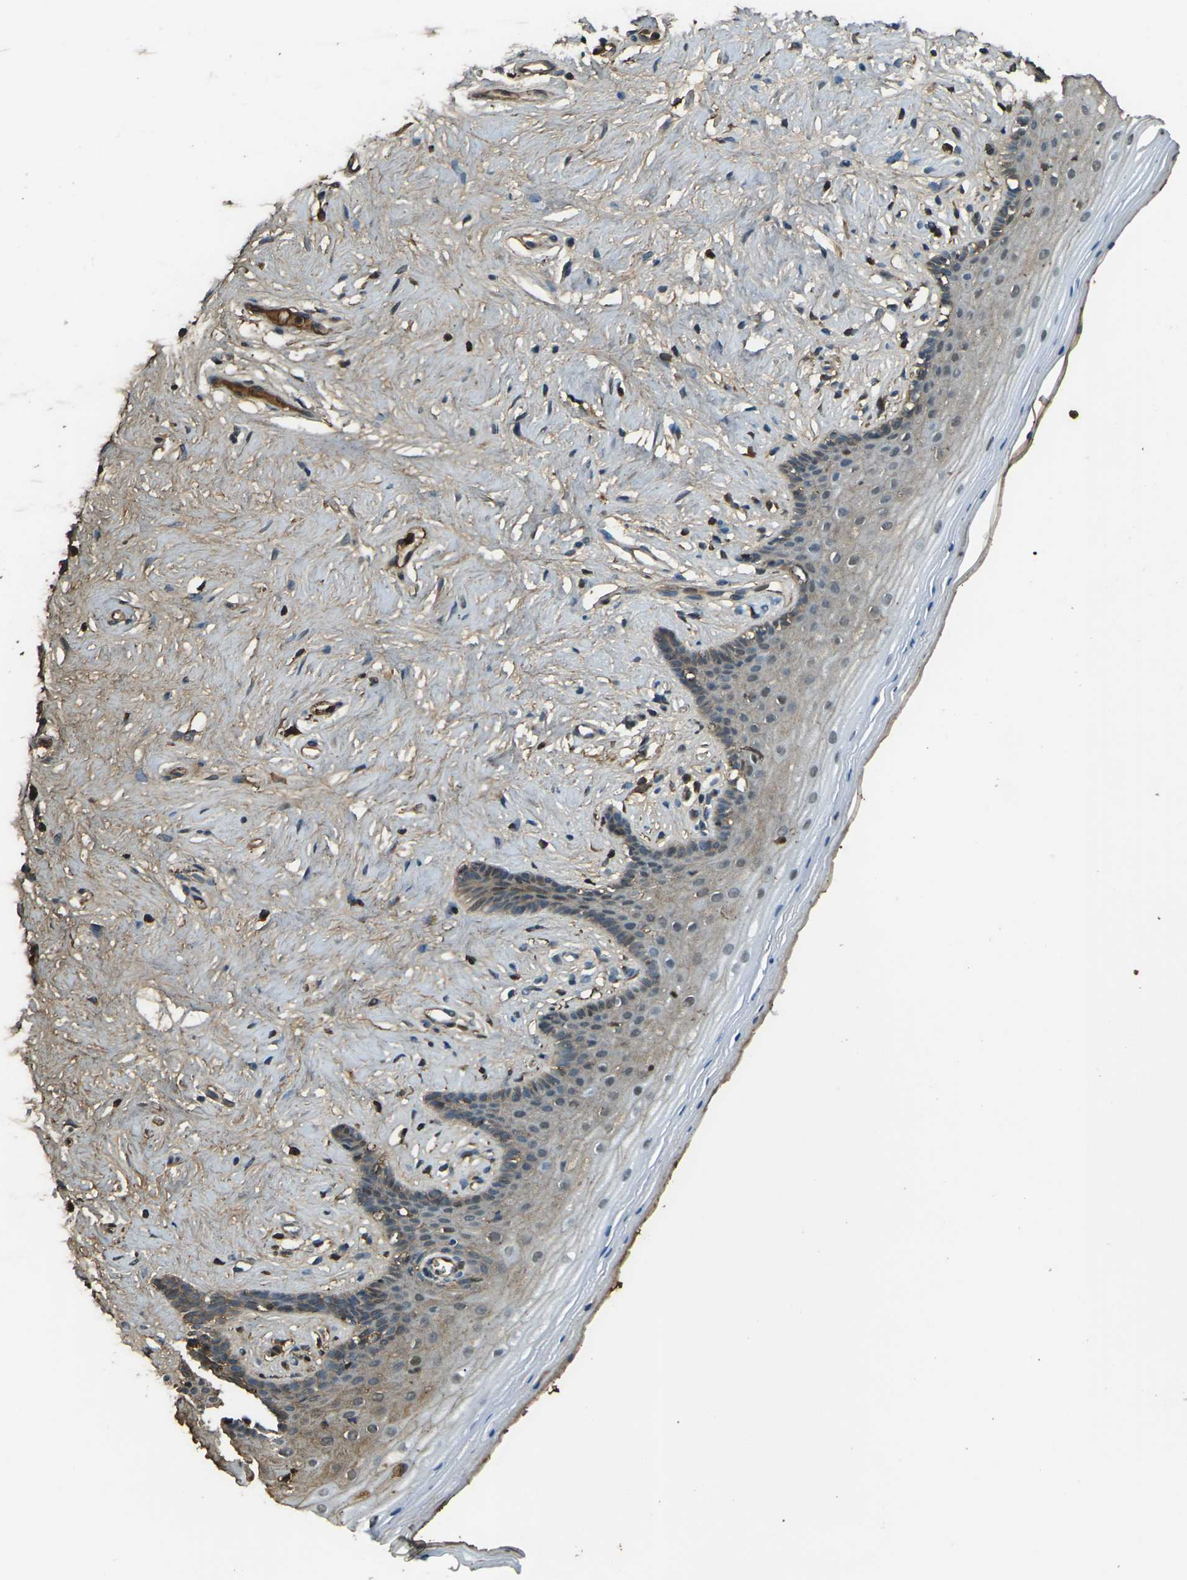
{"staining": {"intensity": "moderate", "quantity": "25%-75%", "location": "cytoplasmic/membranous"}, "tissue": "vagina", "cell_type": "Squamous epithelial cells", "image_type": "normal", "snomed": [{"axis": "morphology", "description": "Normal tissue, NOS"}, {"axis": "topography", "description": "Vagina"}], "caption": "IHC image of benign vagina: human vagina stained using IHC displays medium levels of moderate protein expression localized specifically in the cytoplasmic/membranous of squamous epithelial cells, appearing as a cytoplasmic/membranous brown color.", "gene": "CYP1B1", "patient": {"sex": "female", "age": 44}}